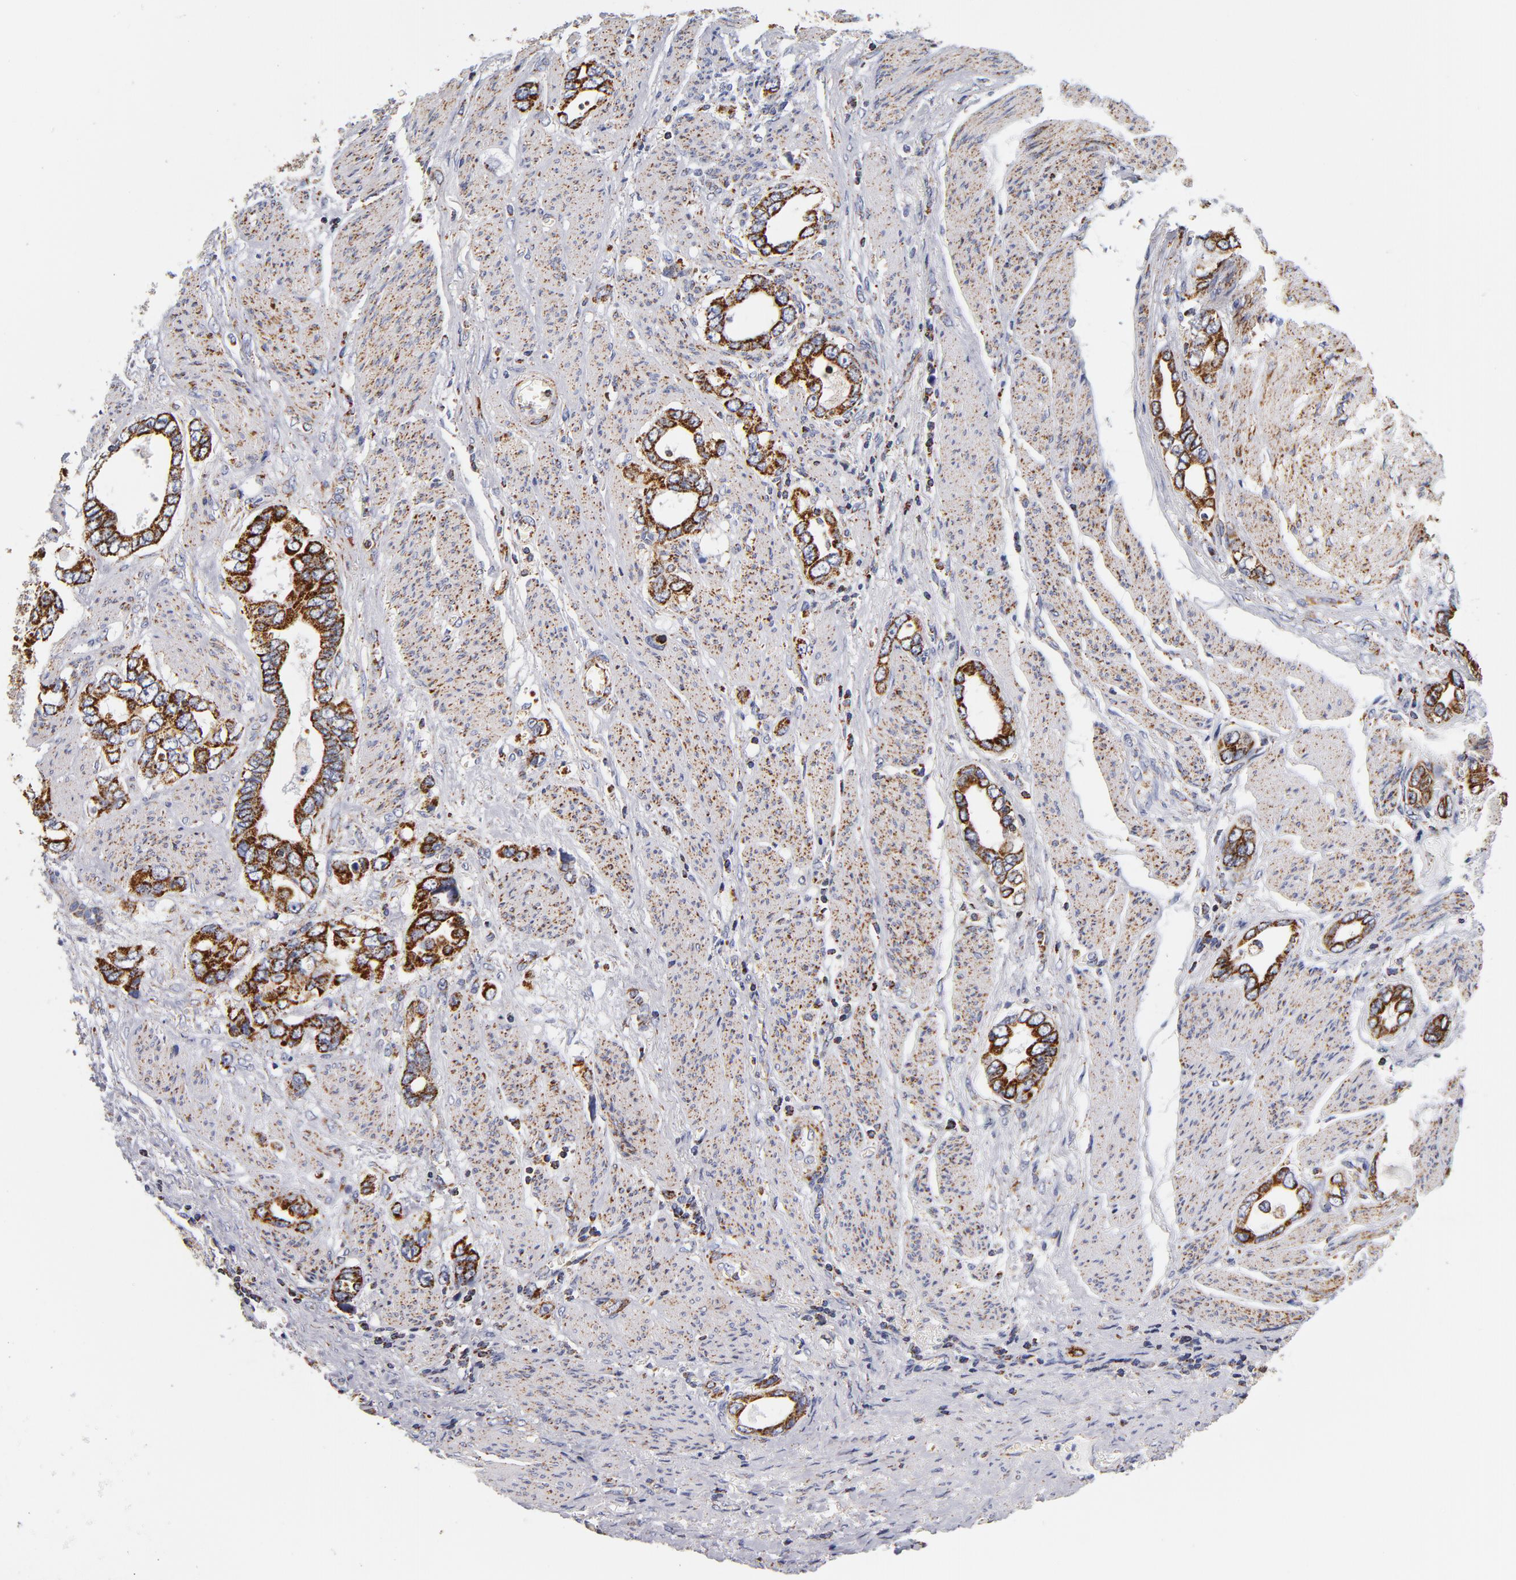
{"staining": {"intensity": "strong", "quantity": ">75%", "location": "cytoplasmic/membranous"}, "tissue": "stomach cancer", "cell_type": "Tumor cells", "image_type": "cancer", "snomed": [{"axis": "morphology", "description": "Adenocarcinoma, NOS"}, {"axis": "topography", "description": "Stomach"}], "caption": "Protein staining of adenocarcinoma (stomach) tissue reveals strong cytoplasmic/membranous expression in about >75% of tumor cells.", "gene": "ECHS1", "patient": {"sex": "male", "age": 78}}